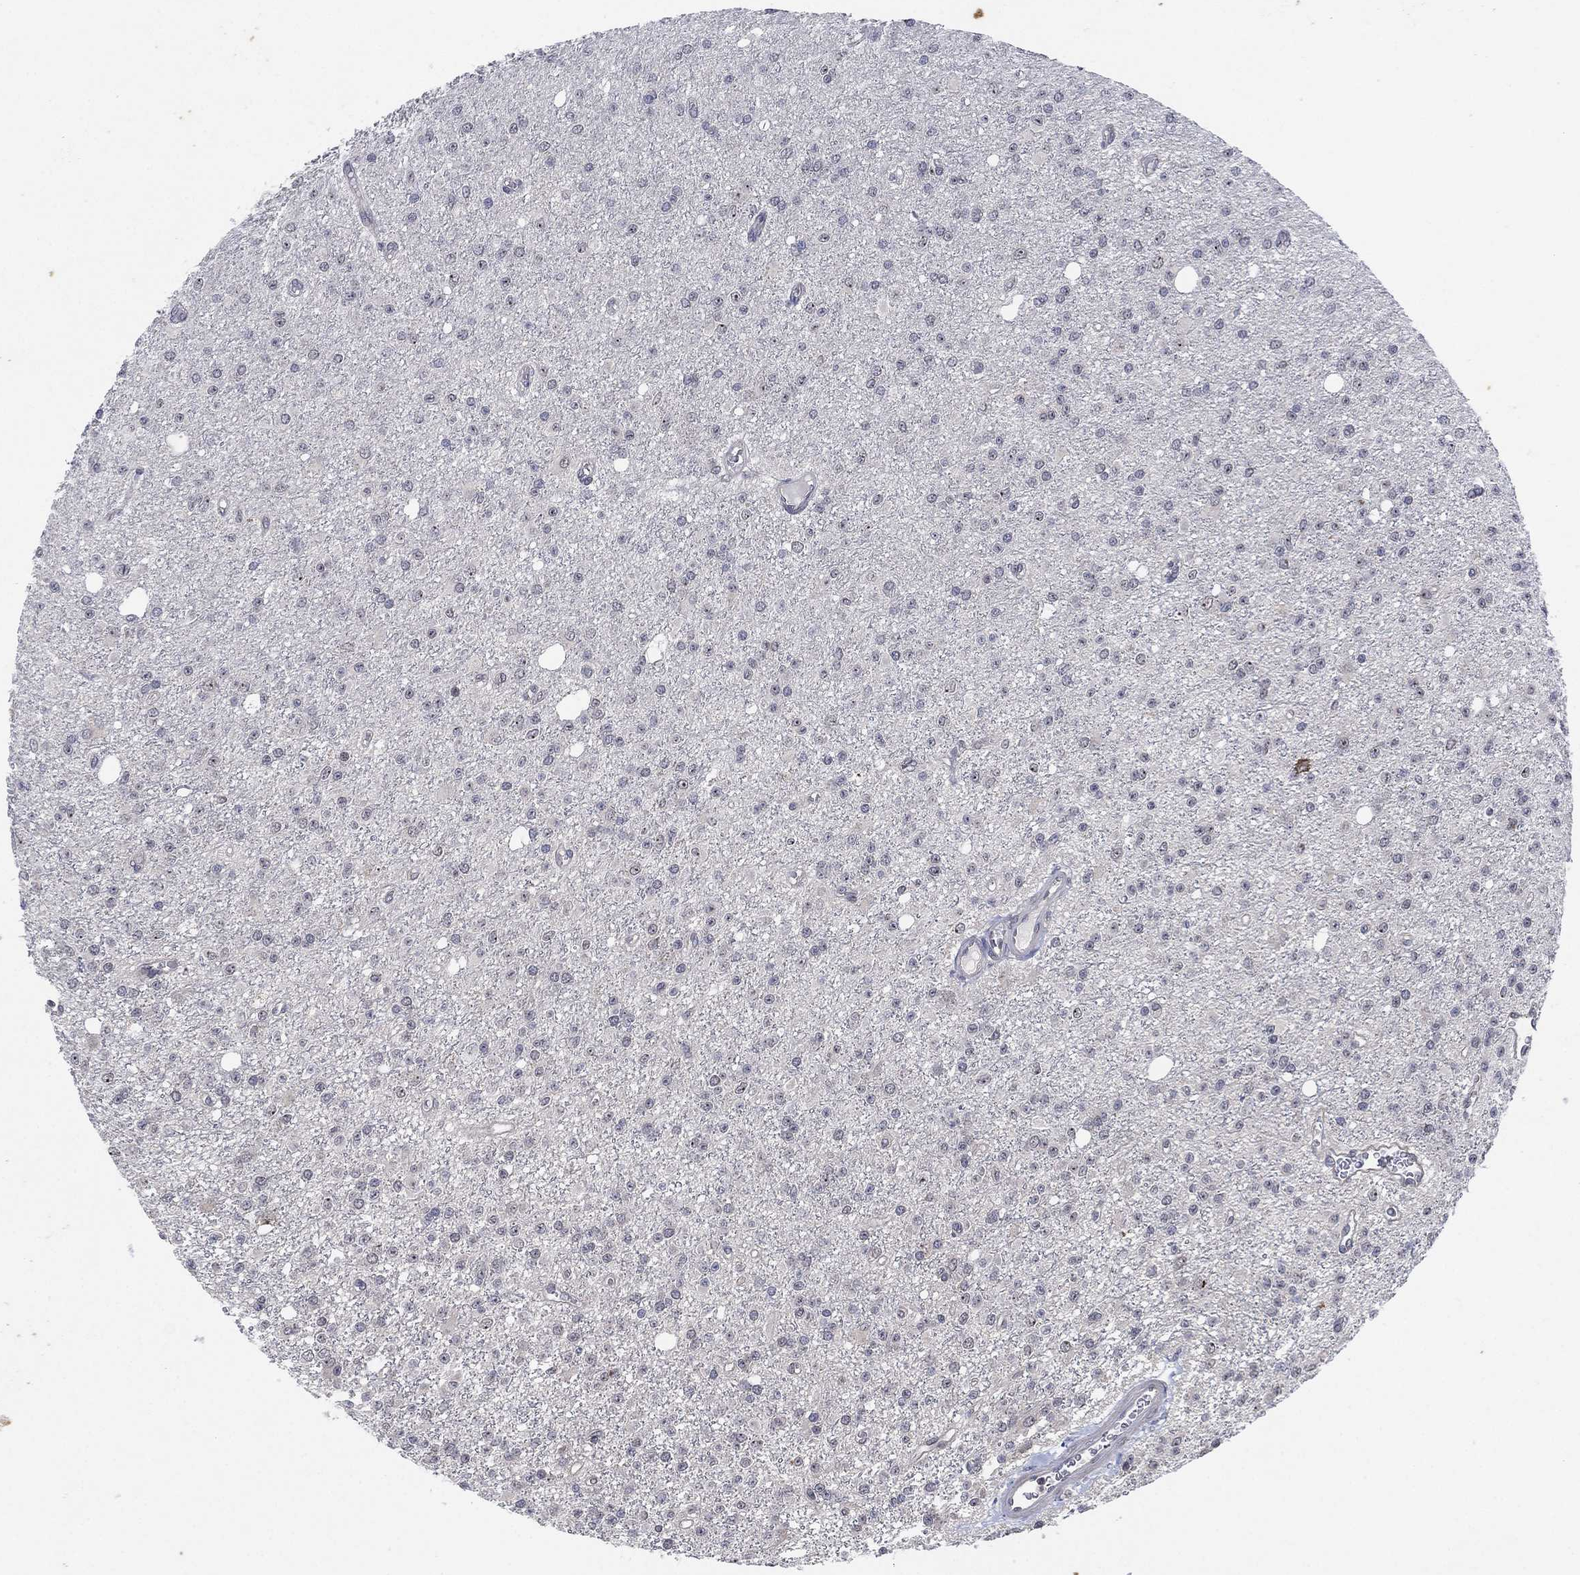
{"staining": {"intensity": "negative", "quantity": "none", "location": "none"}, "tissue": "glioma", "cell_type": "Tumor cells", "image_type": "cancer", "snomed": [{"axis": "morphology", "description": "Glioma, malignant, Low grade"}, {"axis": "topography", "description": "Brain"}], "caption": "Immunohistochemistry of malignant glioma (low-grade) shows no staining in tumor cells.", "gene": "TMCO1", "patient": {"sex": "female", "age": 45}}